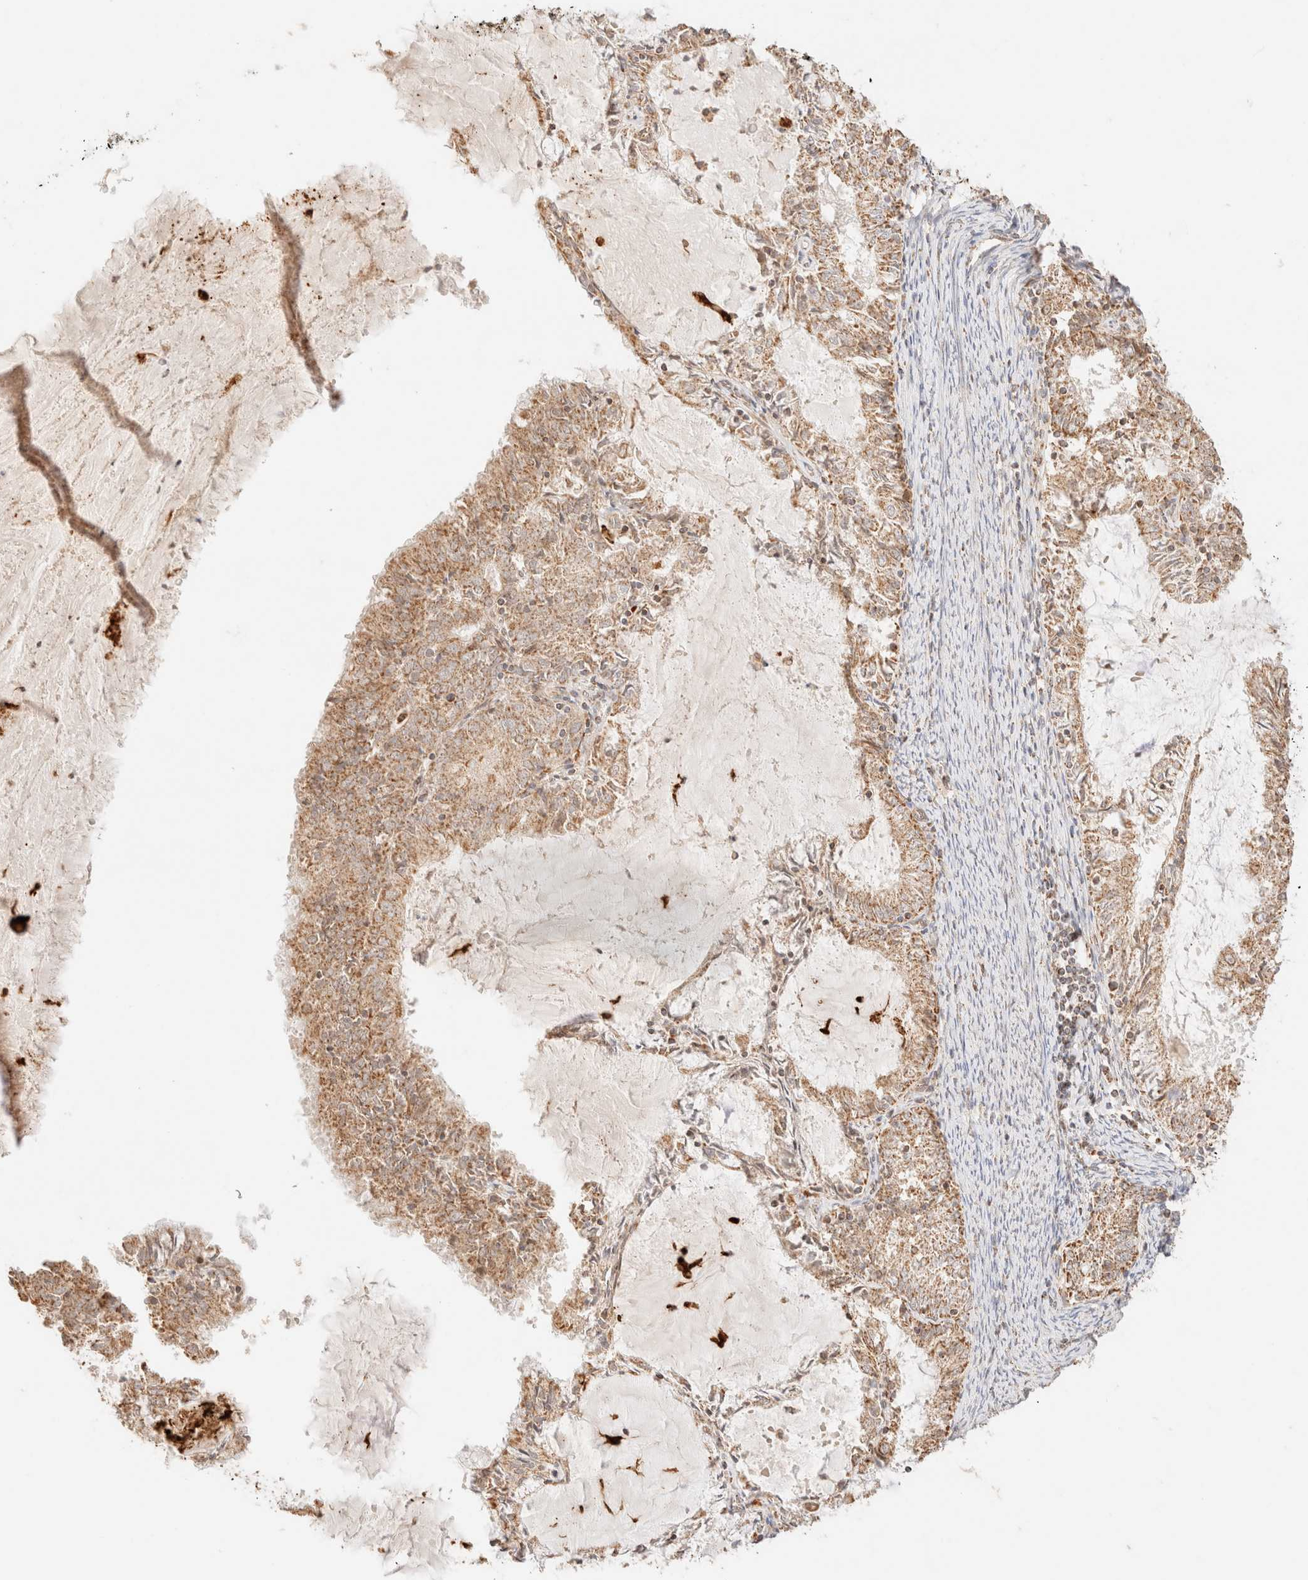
{"staining": {"intensity": "moderate", "quantity": ">75%", "location": "cytoplasmic/membranous"}, "tissue": "endometrial cancer", "cell_type": "Tumor cells", "image_type": "cancer", "snomed": [{"axis": "morphology", "description": "Adenocarcinoma, NOS"}, {"axis": "topography", "description": "Endometrium"}], "caption": "Brown immunohistochemical staining in human adenocarcinoma (endometrial) reveals moderate cytoplasmic/membranous expression in about >75% of tumor cells.", "gene": "TACO1", "patient": {"sex": "female", "age": 57}}